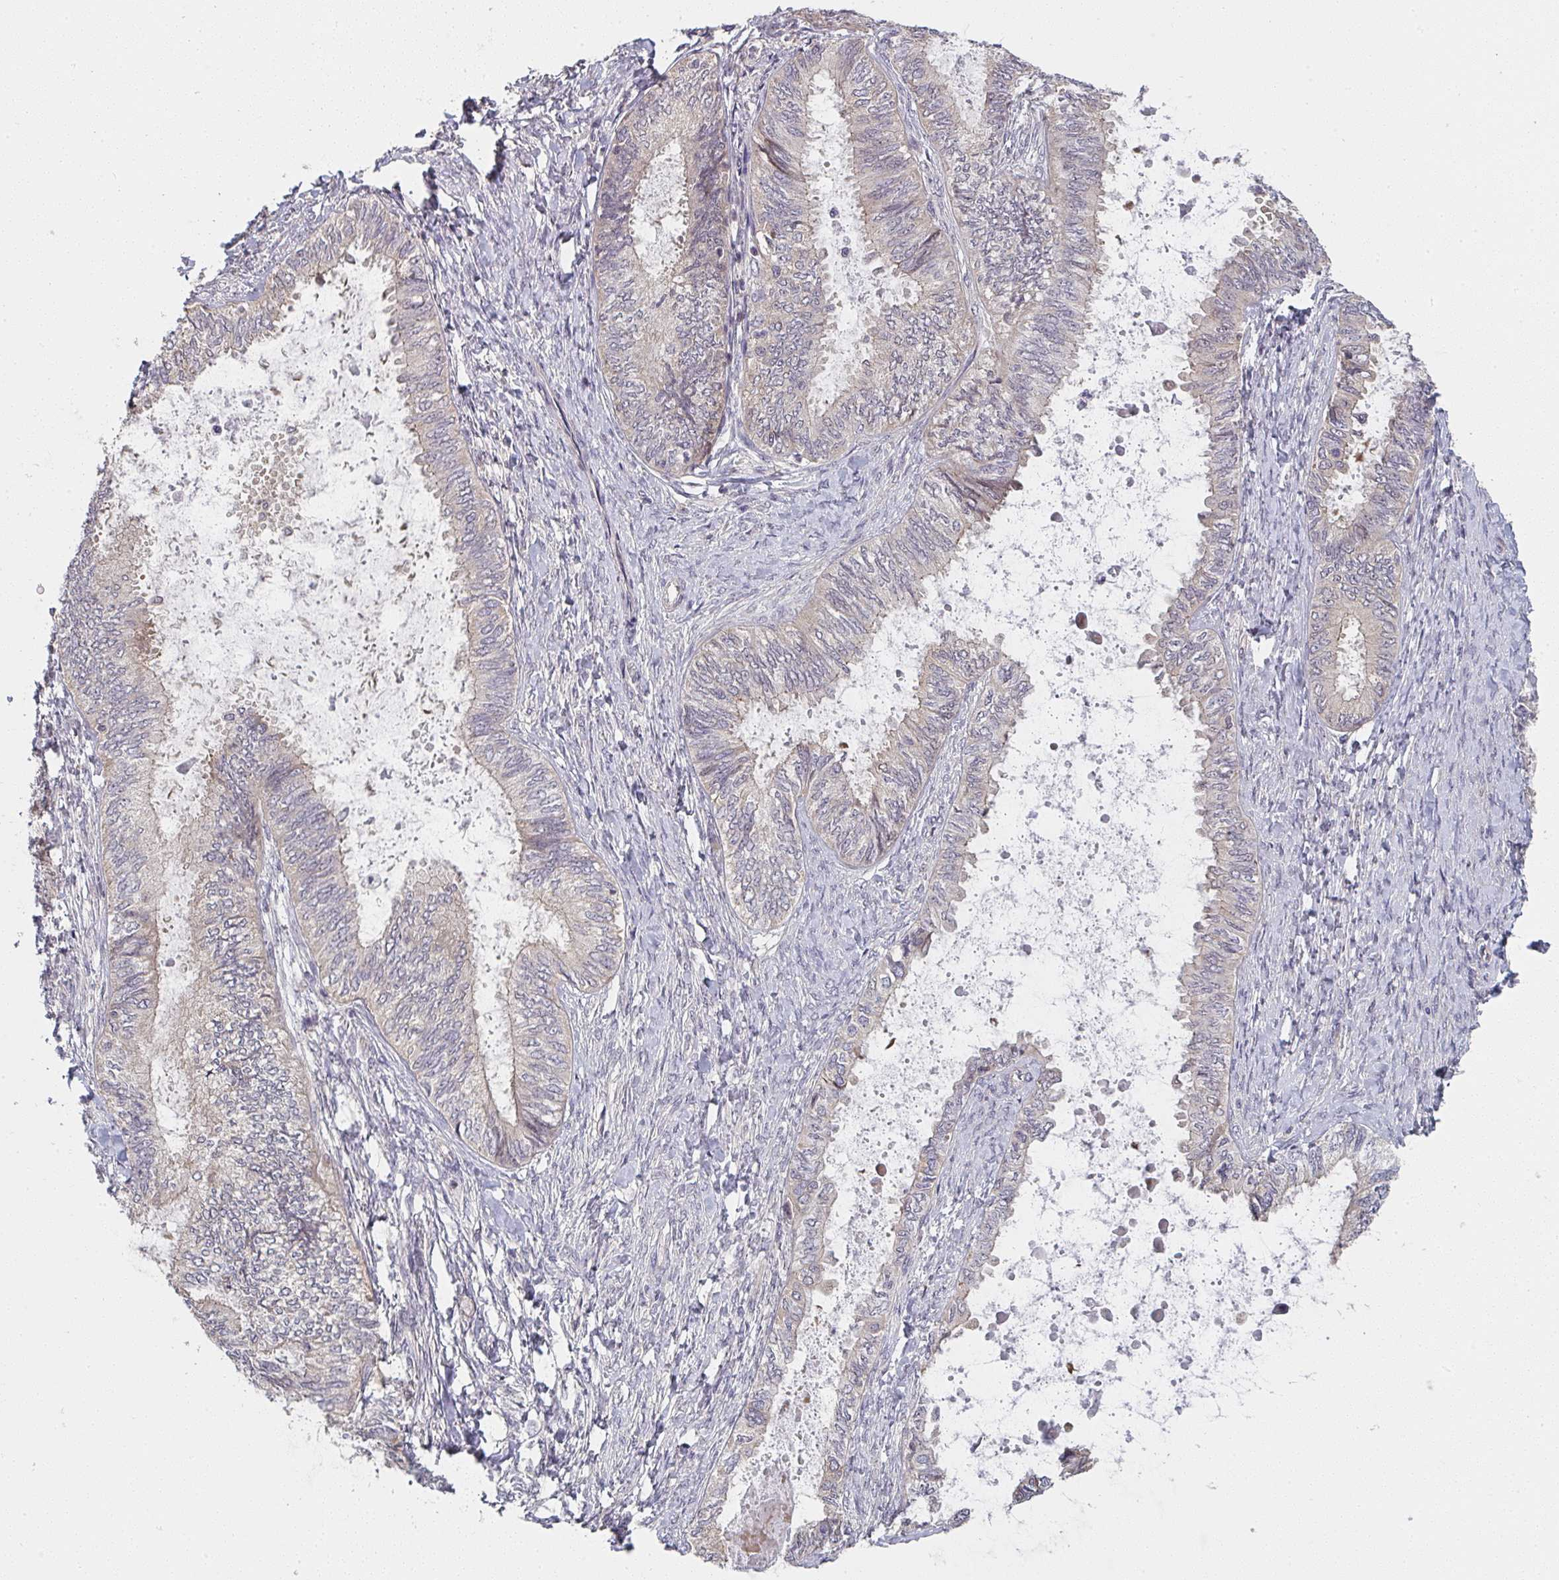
{"staining": {"intensity": "weak", "quantity": "<25%", "location": "cytoplasmic/membranous"}, "tissue": "ovarian cancer", "cell_type": "Tumor cells", "image_type": "cancer", "snomed": [{"axis": "morphology", "description": "Carcinoma, endometroid"}, {"axis": "topography", "description": "Ovary"}], "caption": "Protein analysis of endometroid carcinoma (ovarian) displays no significant staining in tumor cells.", "gene": "RANGRF", "patient": {"sex": "female", "age": 70}}